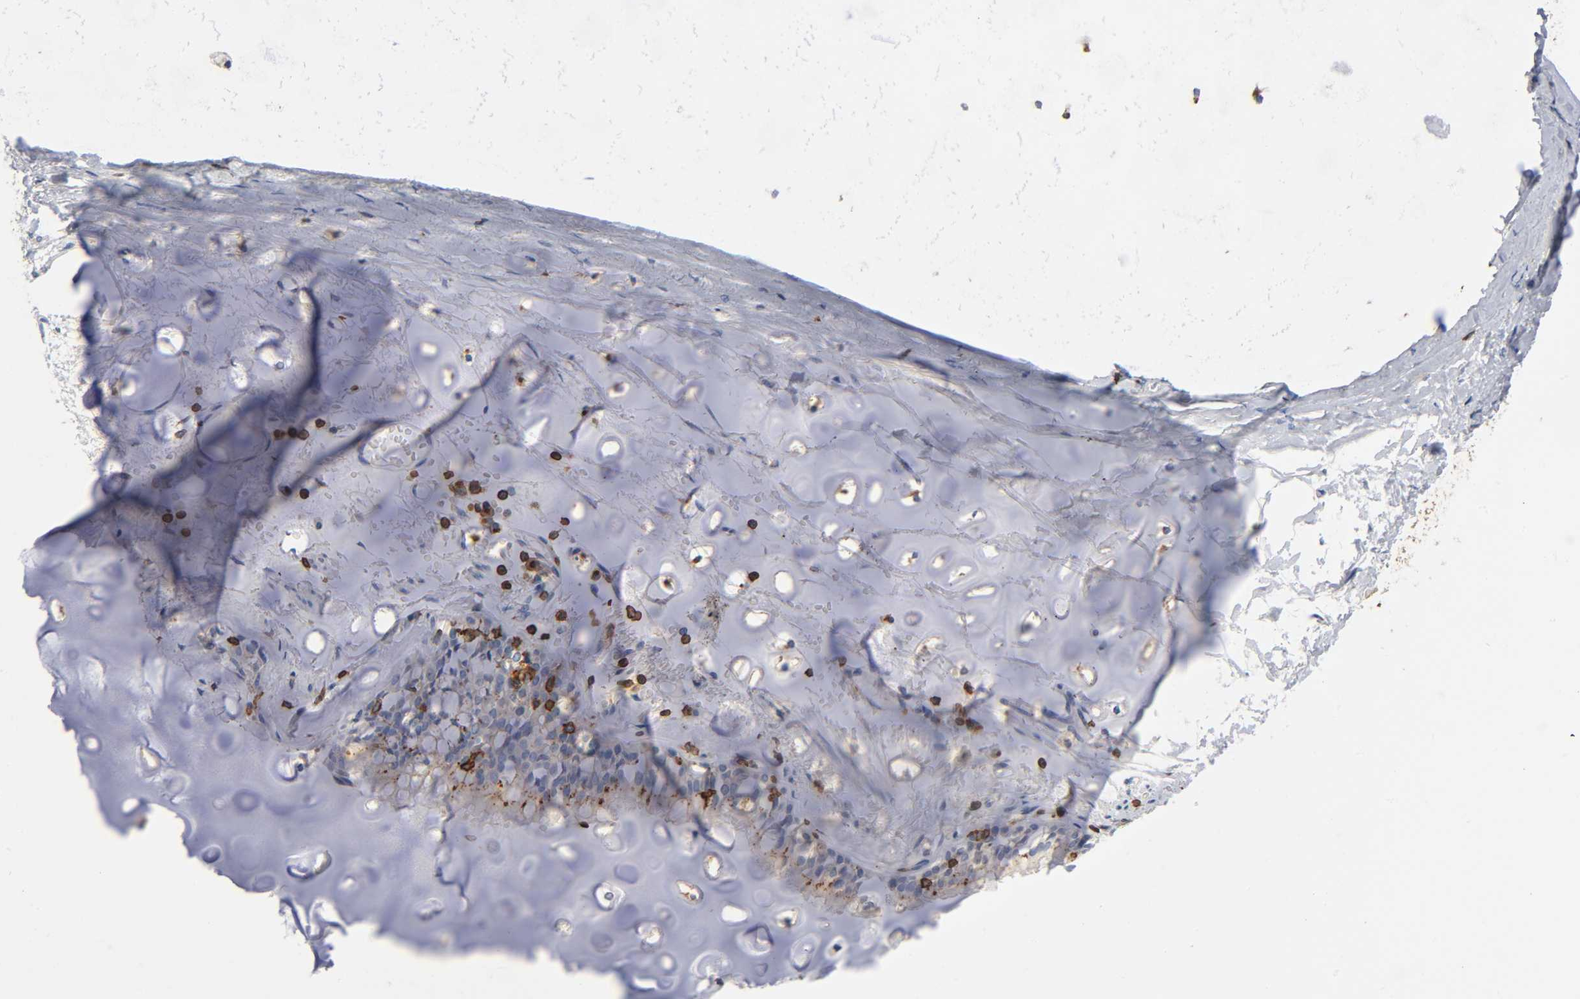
{"staining": {"intensity": "moderate", "quantity": ">75%", "location": "cytoplasmic/membranous"}, "tissue": "bronchus", "cell_type": "Respiratory epithelial cells", "image_type": "normal", "snomed": [{"axis": "morphology", "description": "Normal tissue, NOS"}, {"axis": "topography", "description": "Bronchus"}, {"axis": "topography", "description": "Lung"}], "caption": "Immunohistochemical staining of normal human bronchus reveals >75% levels of moderate cytoplasmic/membranous protein staining in approximately >75% of respiratory epithelial cells.", "gene": "CAPN10", "patient": {"sex": "female", "age": 56}}